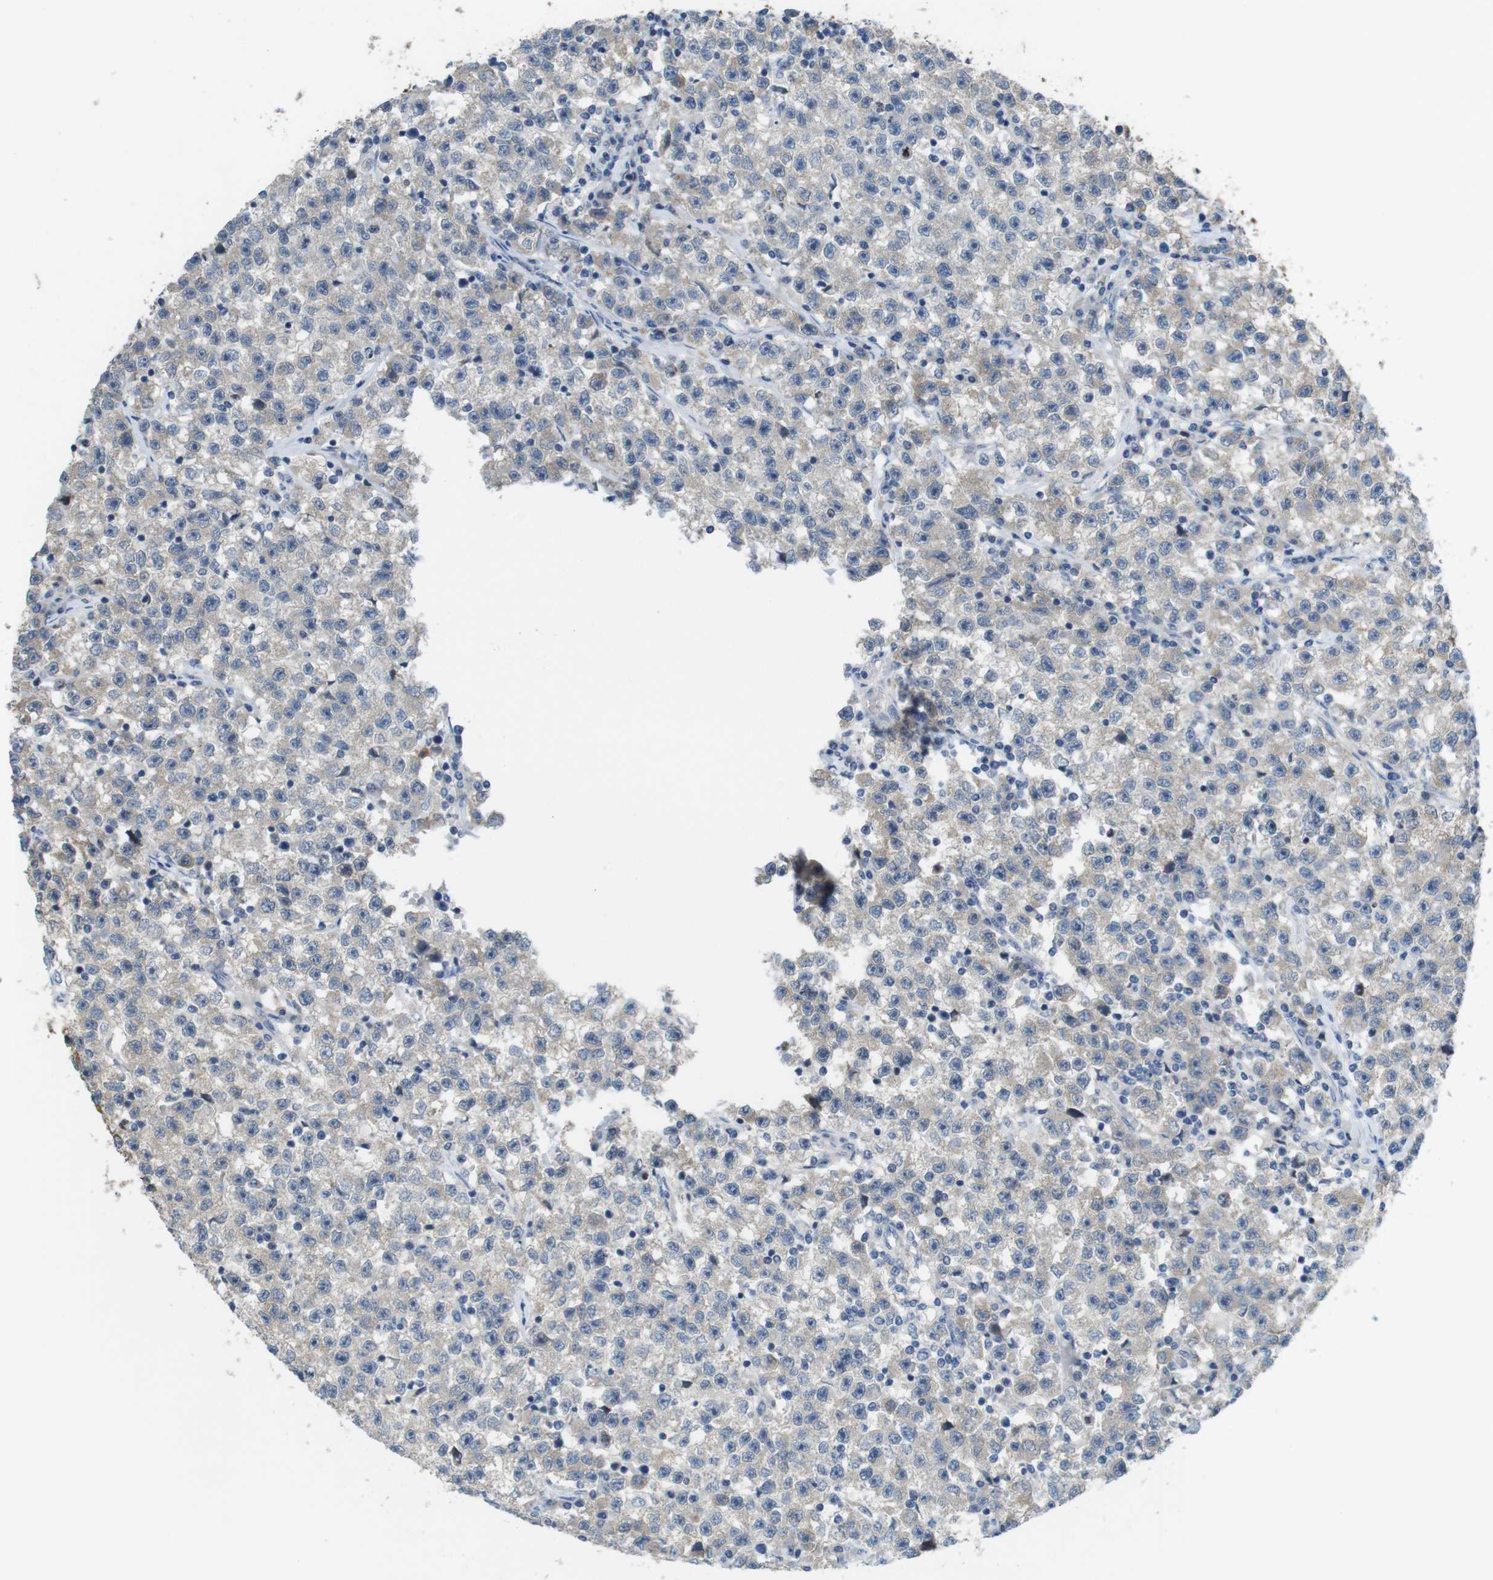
{"staining": {"intensity": "moderate", "quantity": "25%-75%", "location": "cytoplasmic/membranous"}, "tissue": "testis cancer", "cell_type": "Tumor cells", "image_type": "cancer", "snomed": [{"axis": "morphology", "description": "Seminoma, NOS"}, {"axis": "topography", "description": "Testis"}], "caption": "Seminoma (testis) stained with DAB (3,3'-diaminobenzidine) IHC demonstrates medium levels of moderate cytoplasmic/membranous positivity in about 25%-75% of tumor cells.", "gene": "PCDH10", "patient": {"sex": "male", "age": 22}}